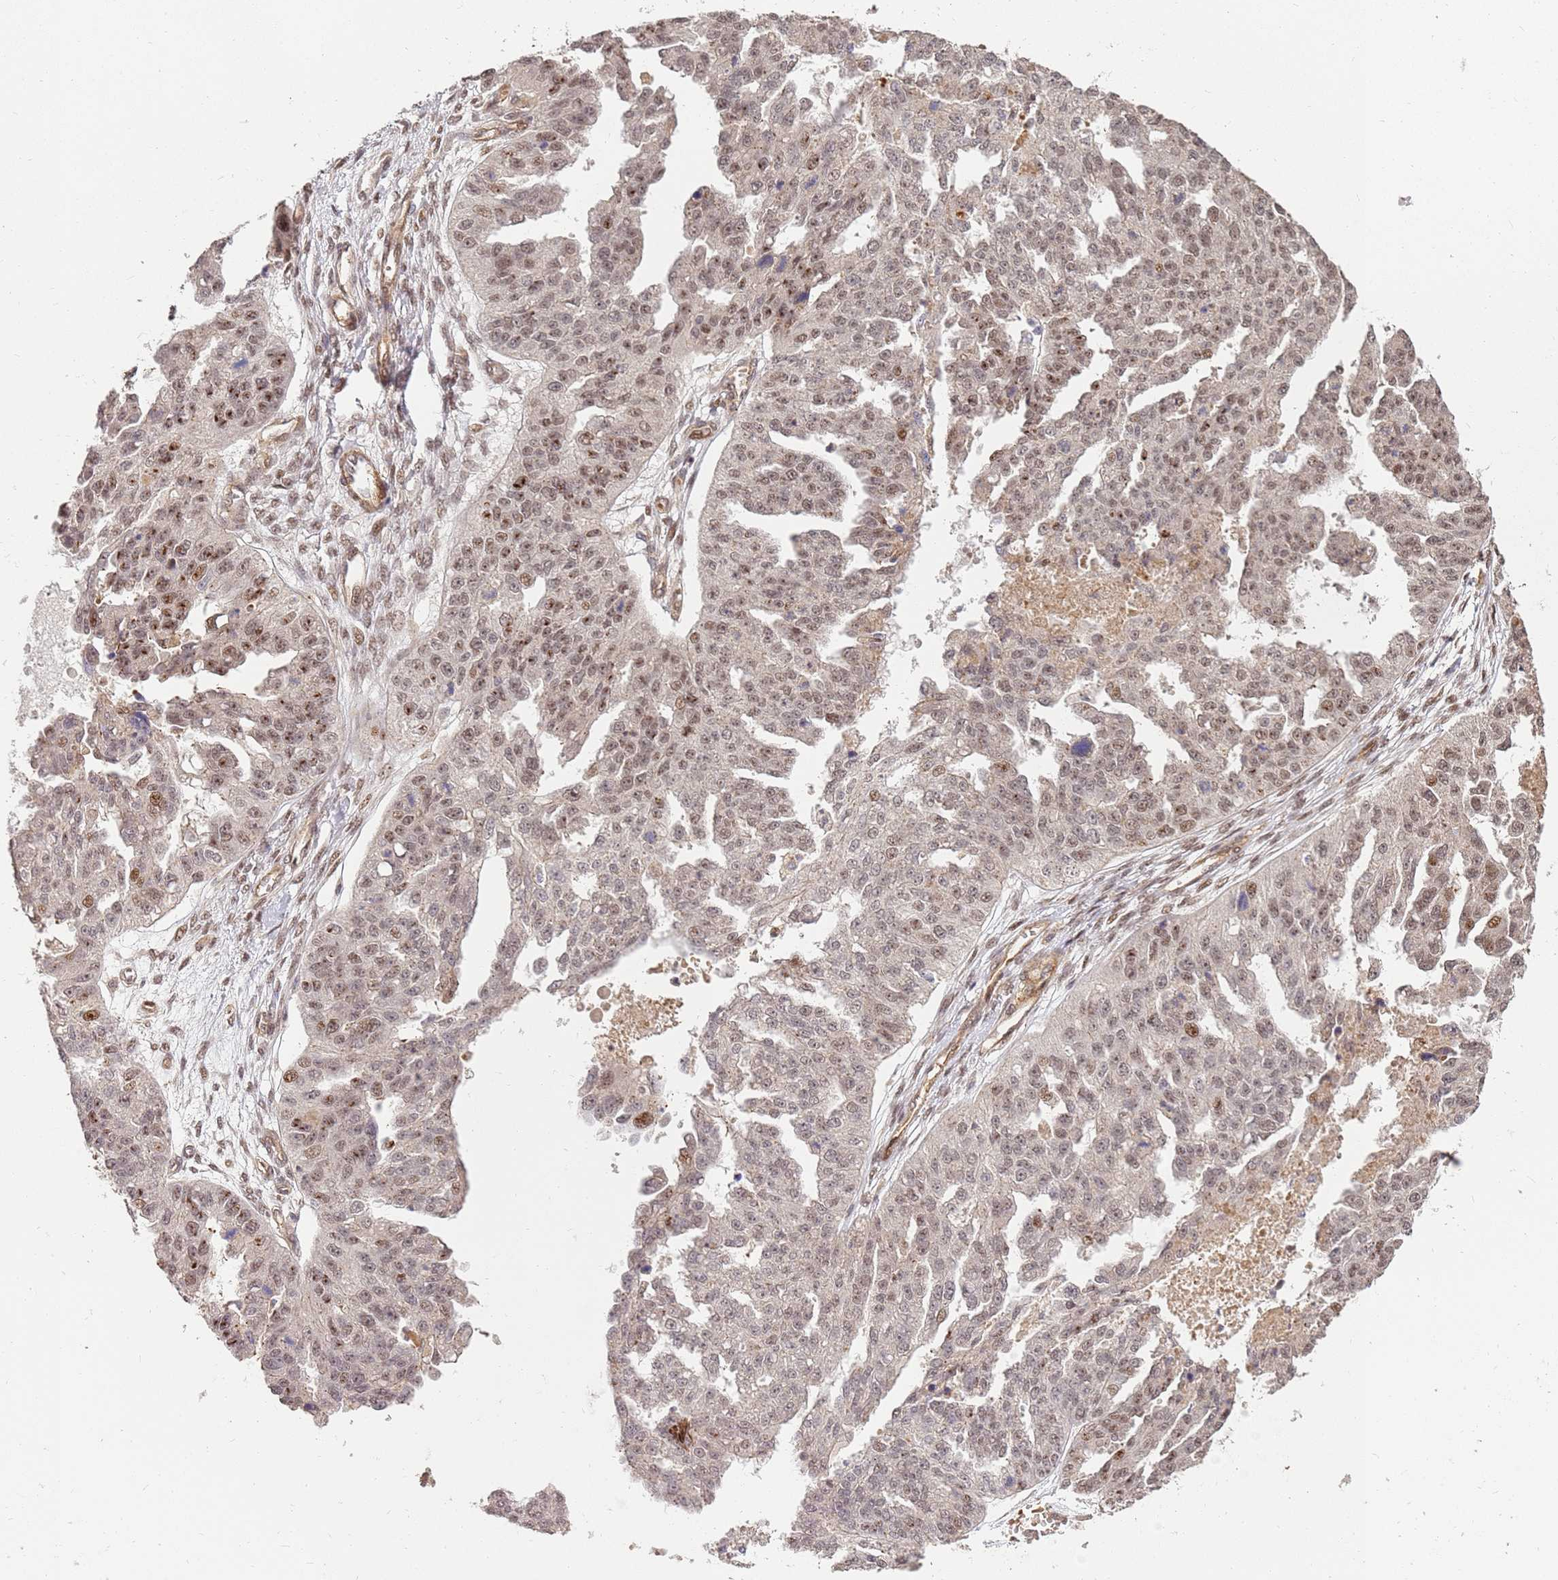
{"staining": {"intensity": "moderate", "quantity": ">75%", "location": "nuclear"}, "tissue": "ovarian cancer", "cell_type": "Tumor cells", "image_type": "cancer", "snomed": [{"axis": "morphology", "description": "Cystadenocarcinoma, serous, NOS"}, {"axis": "topography", "description": "Ovary"}], "caption": "IHC (DAB) staining of human ovarian cancer demonstrates moderate nuclear protein positivity in approximately >75% of tumor cells.", "gene": "ST18", "patient": {"sex": "female", "age": 58}}